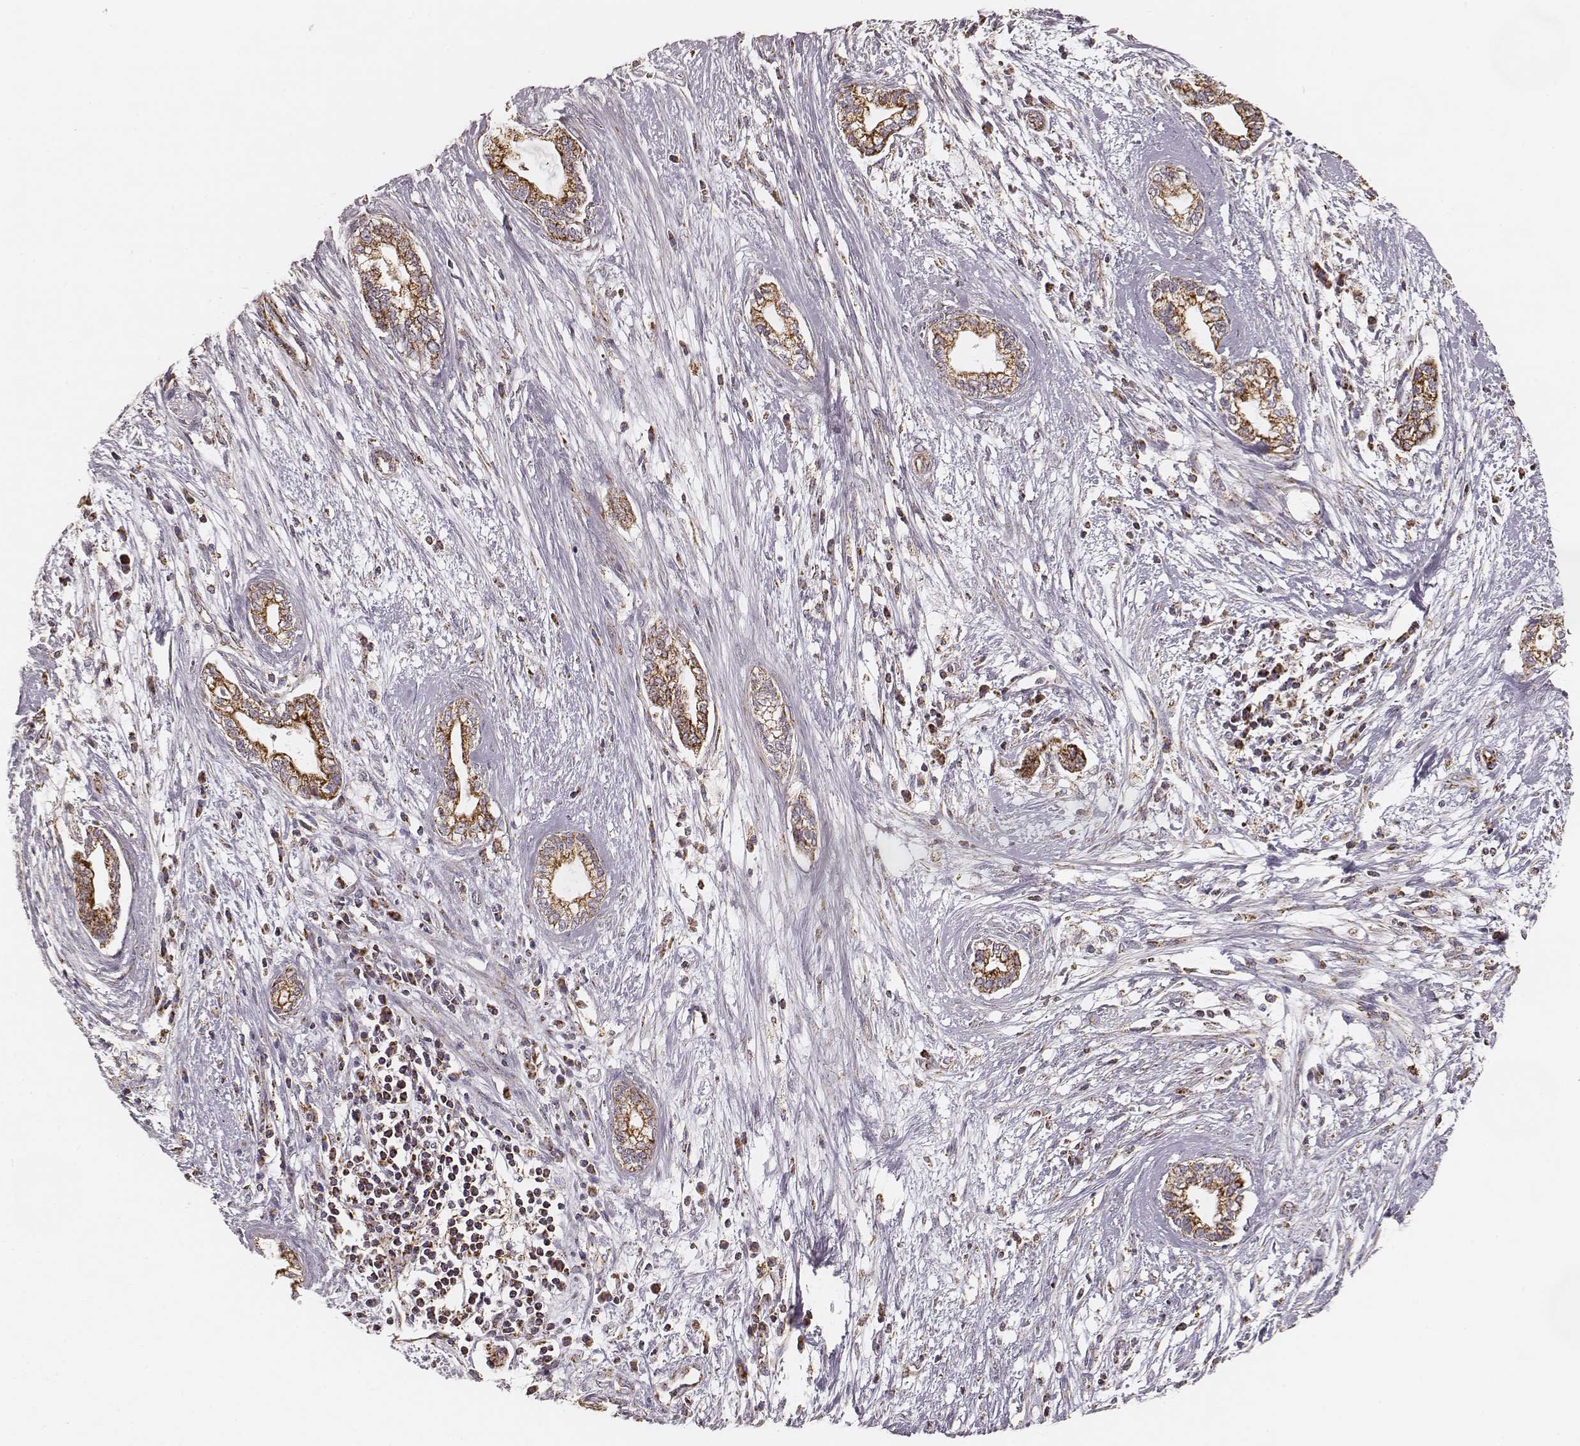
{"staining": {"intensity": "strong", "quantity": ">75%", "location": "cytoplasmic/membranous"}, "tissue": "cervical cancer", "cell_type": "Tumor cells", "image_type": "cancer", "snomed": [{"axis": "morphology", "description": "Adenocarcinoma, NOS"}, {"axis": "topography", "description": "Cervix"}], "caption": "Cervical adenocarcinoma was stained to show a protein in brown. There is high levels of strong cytoplasmic/membranous positivity in about >75% of tumor cells.", "gene": "CS", "patient": {"sex": "female", "age": 62}}